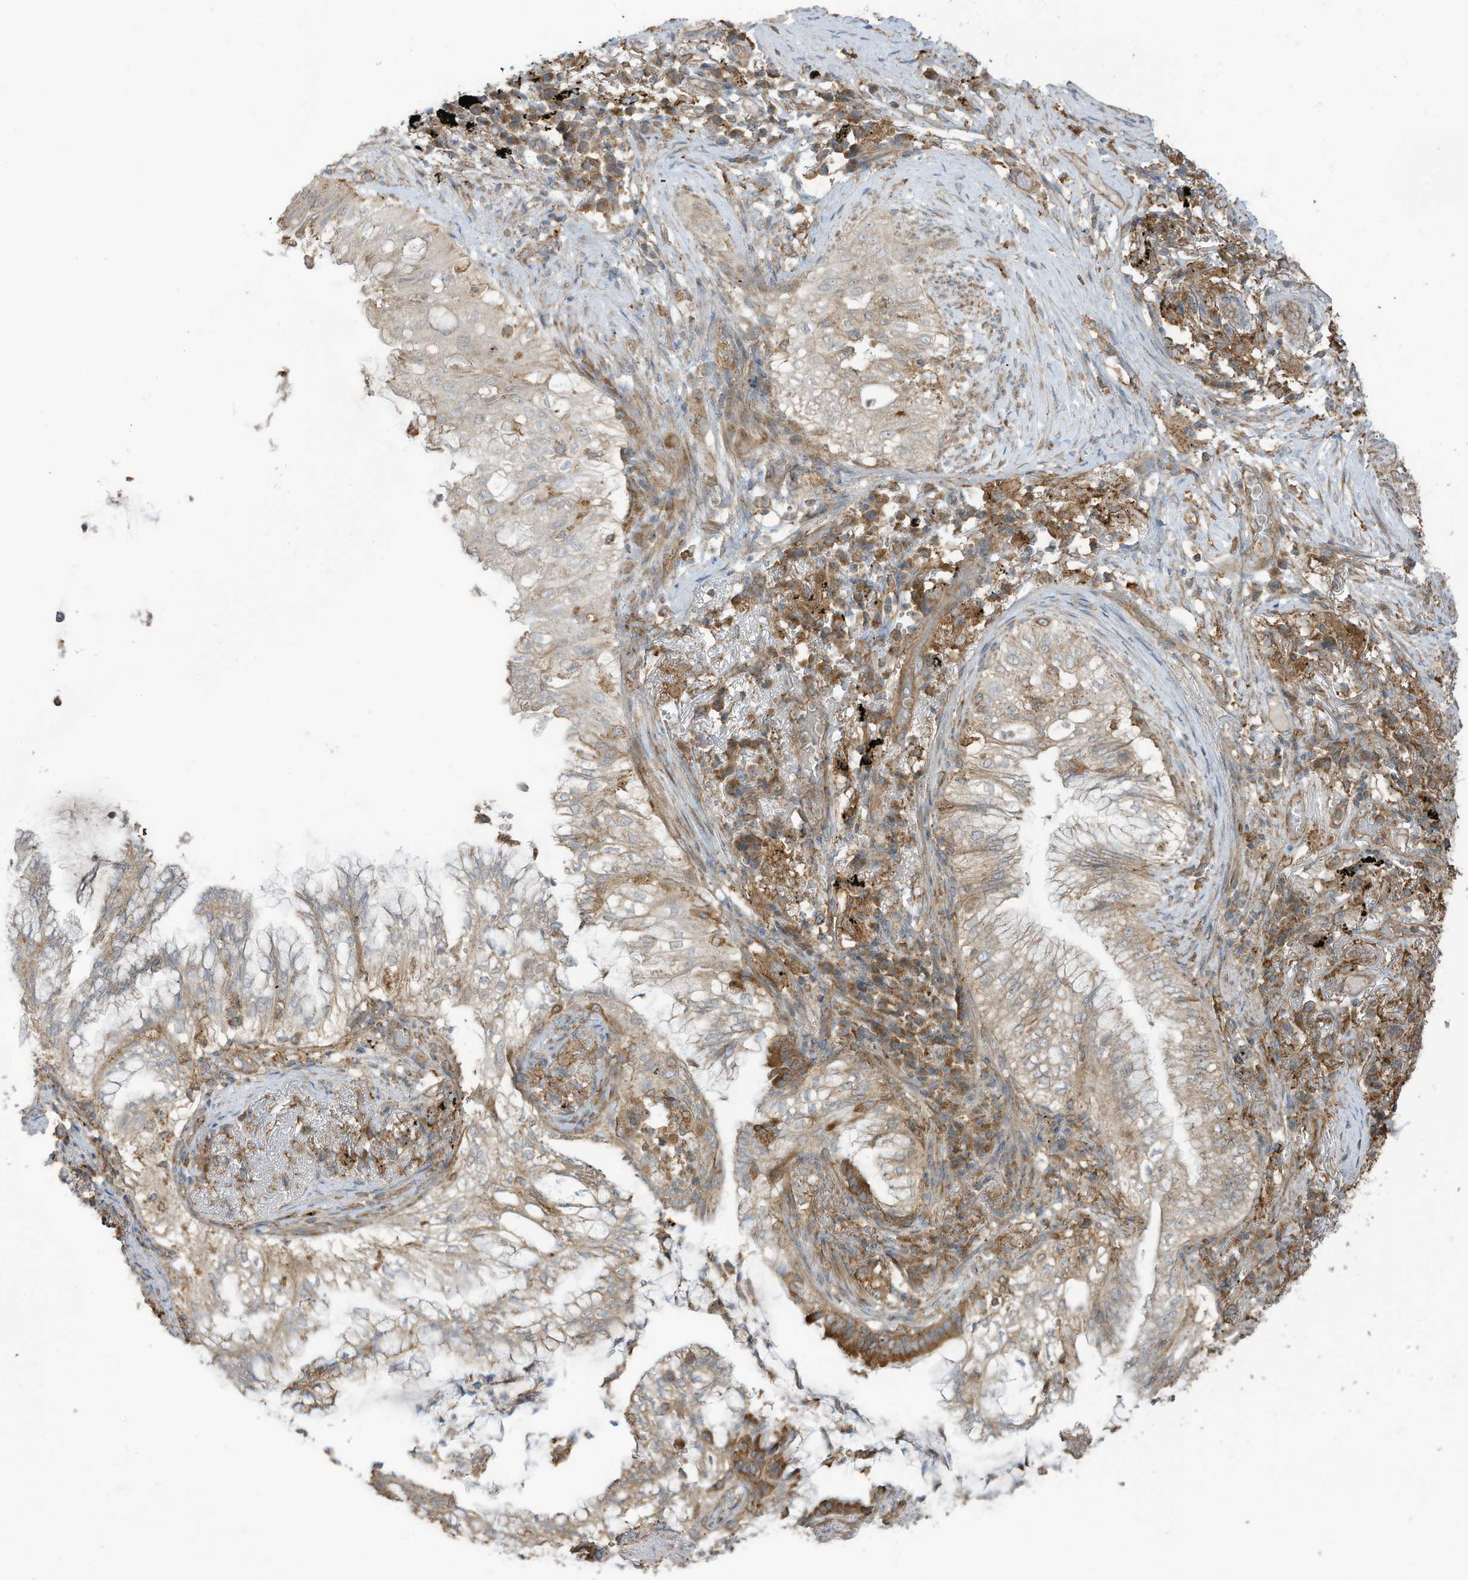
{"staining": {"intensity": "moderate", "quantity": "25%-75%", "location": "cytoplasmic/membranous"}, "tissue": "lung cancer", "cell_type": "Tumor cells", "image_type": "cancer", "snomed": [{"axis": "morphology", "description": "Adenocarcinoma, NOS"}, {"axis": "topography", "description": "Lung"}], "caption": "Adenocarcinoma (lung) was stained to show a protein in brown. There is medium levels of moderate cytoplasmic/membranous expression in approximately 25%-75% of tumor cells. The protein is stained brown, and the nuclei are stained in blue (DAB (3,3'-diaminobenzidine) IHC with brightfield microscopy, high magnification).", "gene": "CGAS", "patient": {"sex": "female", "age": 70}}